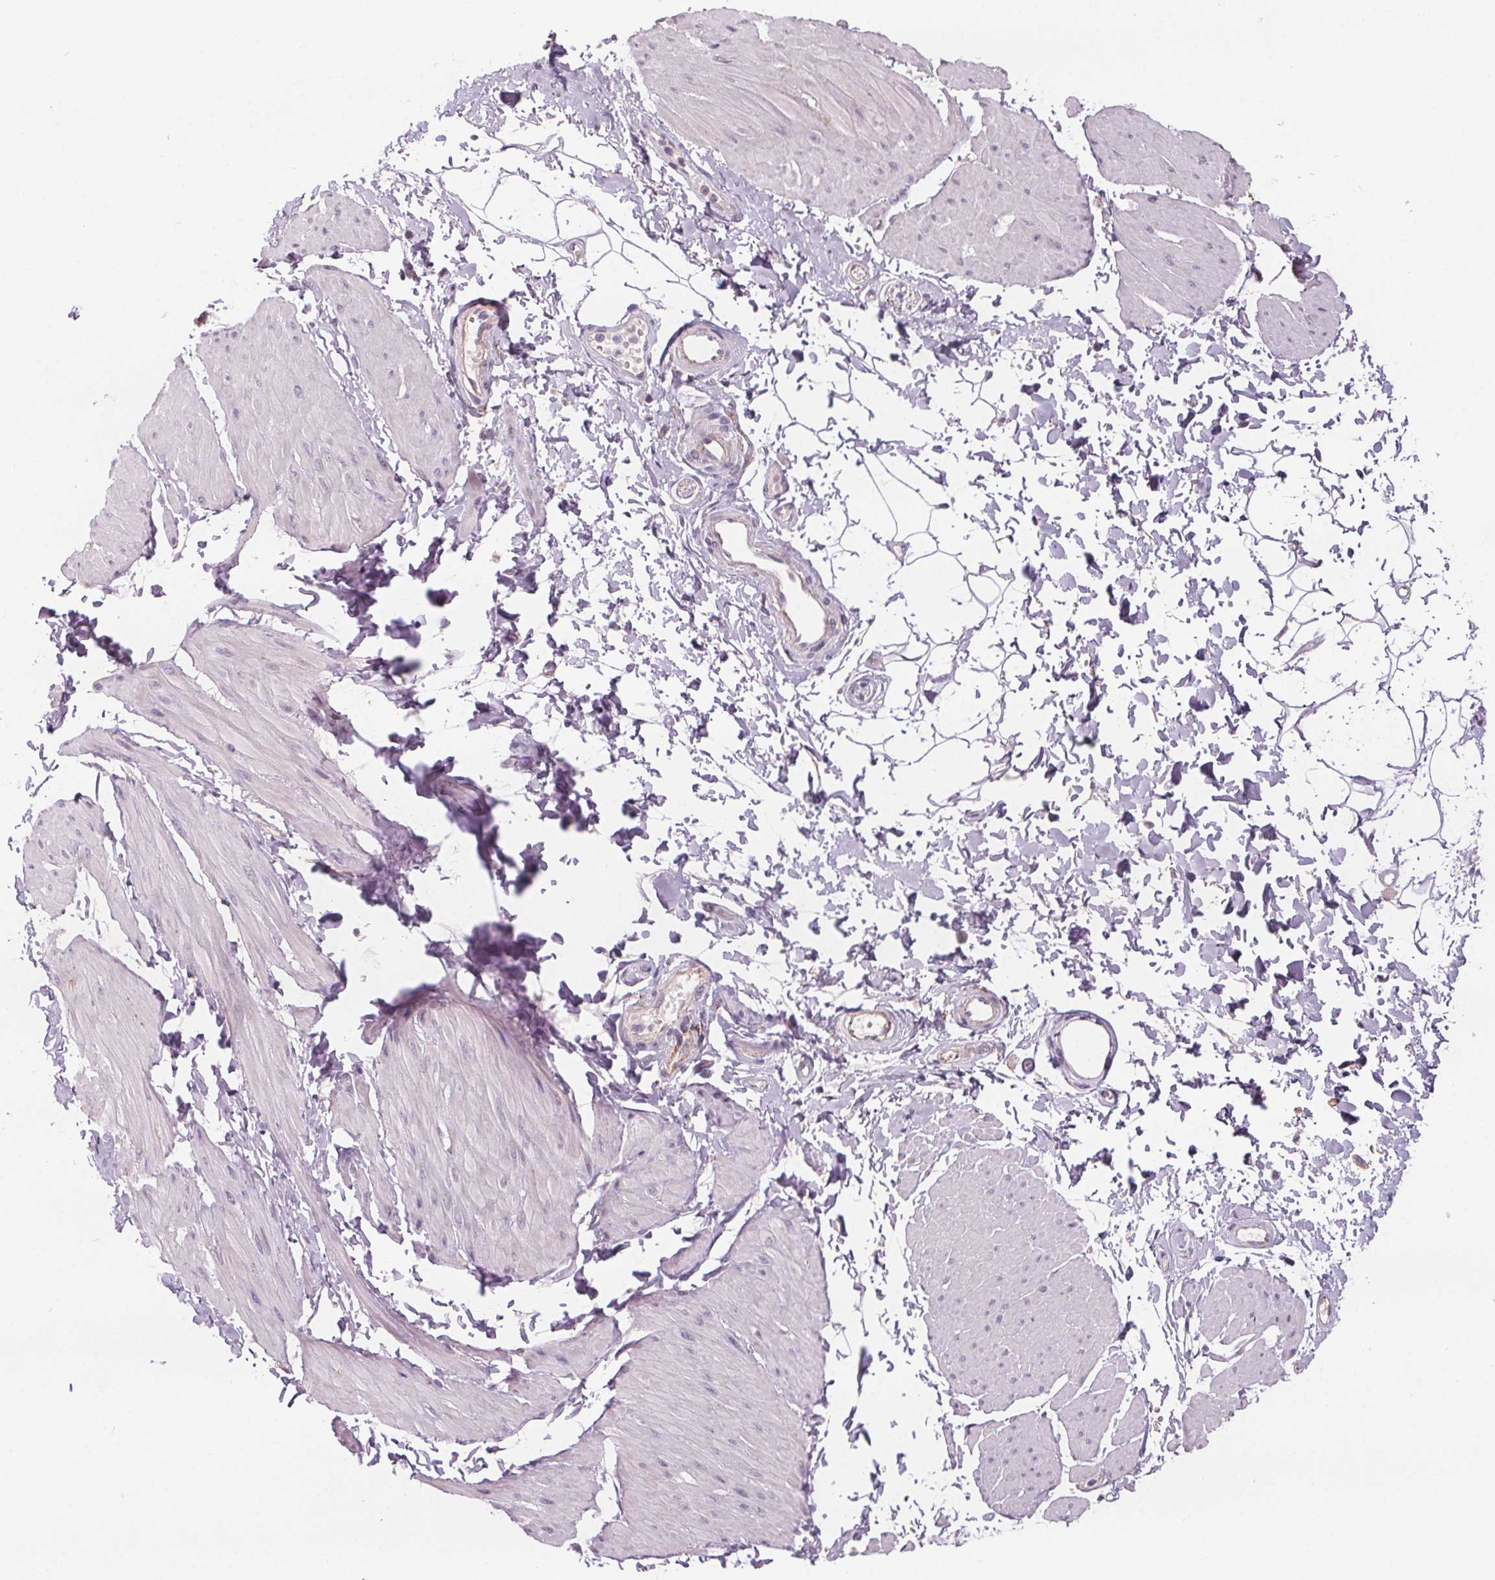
{"staining": {"intensity": "negative", "quantity": "none", "location": "none"}, "tissue": "adipose tissue", "cell_type": "Adipocytes", "image_type": "normal", "snomed": [{"axis": "morphology", "description": "Normal tissue, NOS"}, {"axis": "topography", "description": "Smooth muscle"}, {"axis": "topography", "description": "Peripheral nerve tissue"}], "caption": "Immunohistochemistry micrograph of normal human adipose tissue stained for a protein (brown), which demonstrates no positivity in adipocytes. (DAB immunohistochemistry (IHC) visualized using brightfield microscopy, high magnification).", "gene": "ATP1A1", "patient": {"sex": "male", "age": 58}}